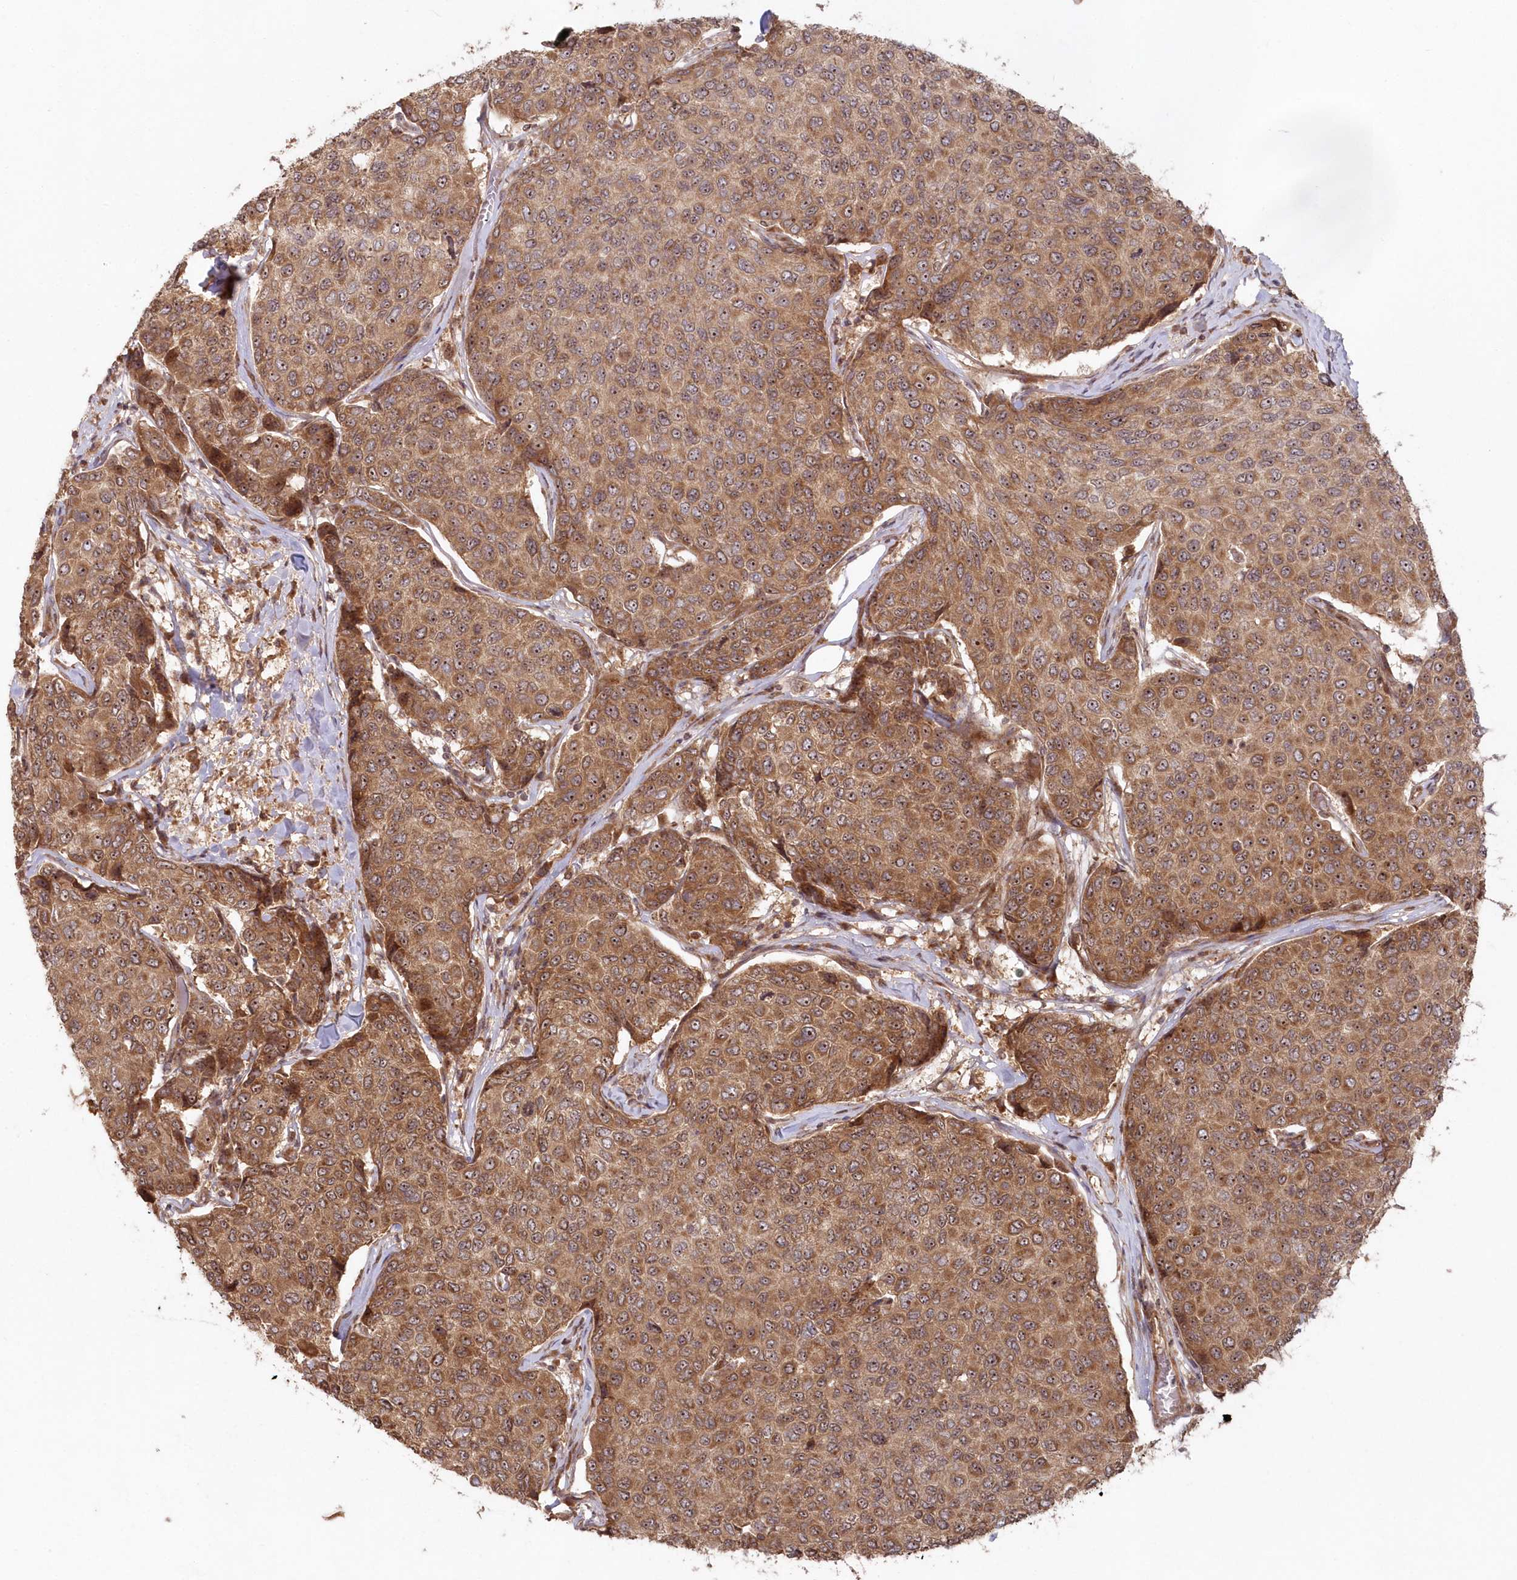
{"staining": {"intensity": "moderate", "quantity": ">75%", "location": "cytoplasmic/membranous,nuclear"}, "tissue": "breast cancer", "cell_type": "Tumor cells", "image_type": "cancer", "snomed": [{"axis": "morphology", "description": "Duct carcinoma"}, {"axis": "topography", "description": "Breast"}], "caption": "Invasive ductal carcinoma (breast) stained with a protein marker demonstrates moderate staining in tumor cells.", "gene": "SERINC1", "patient": {"sex": "female", "age": 55}}